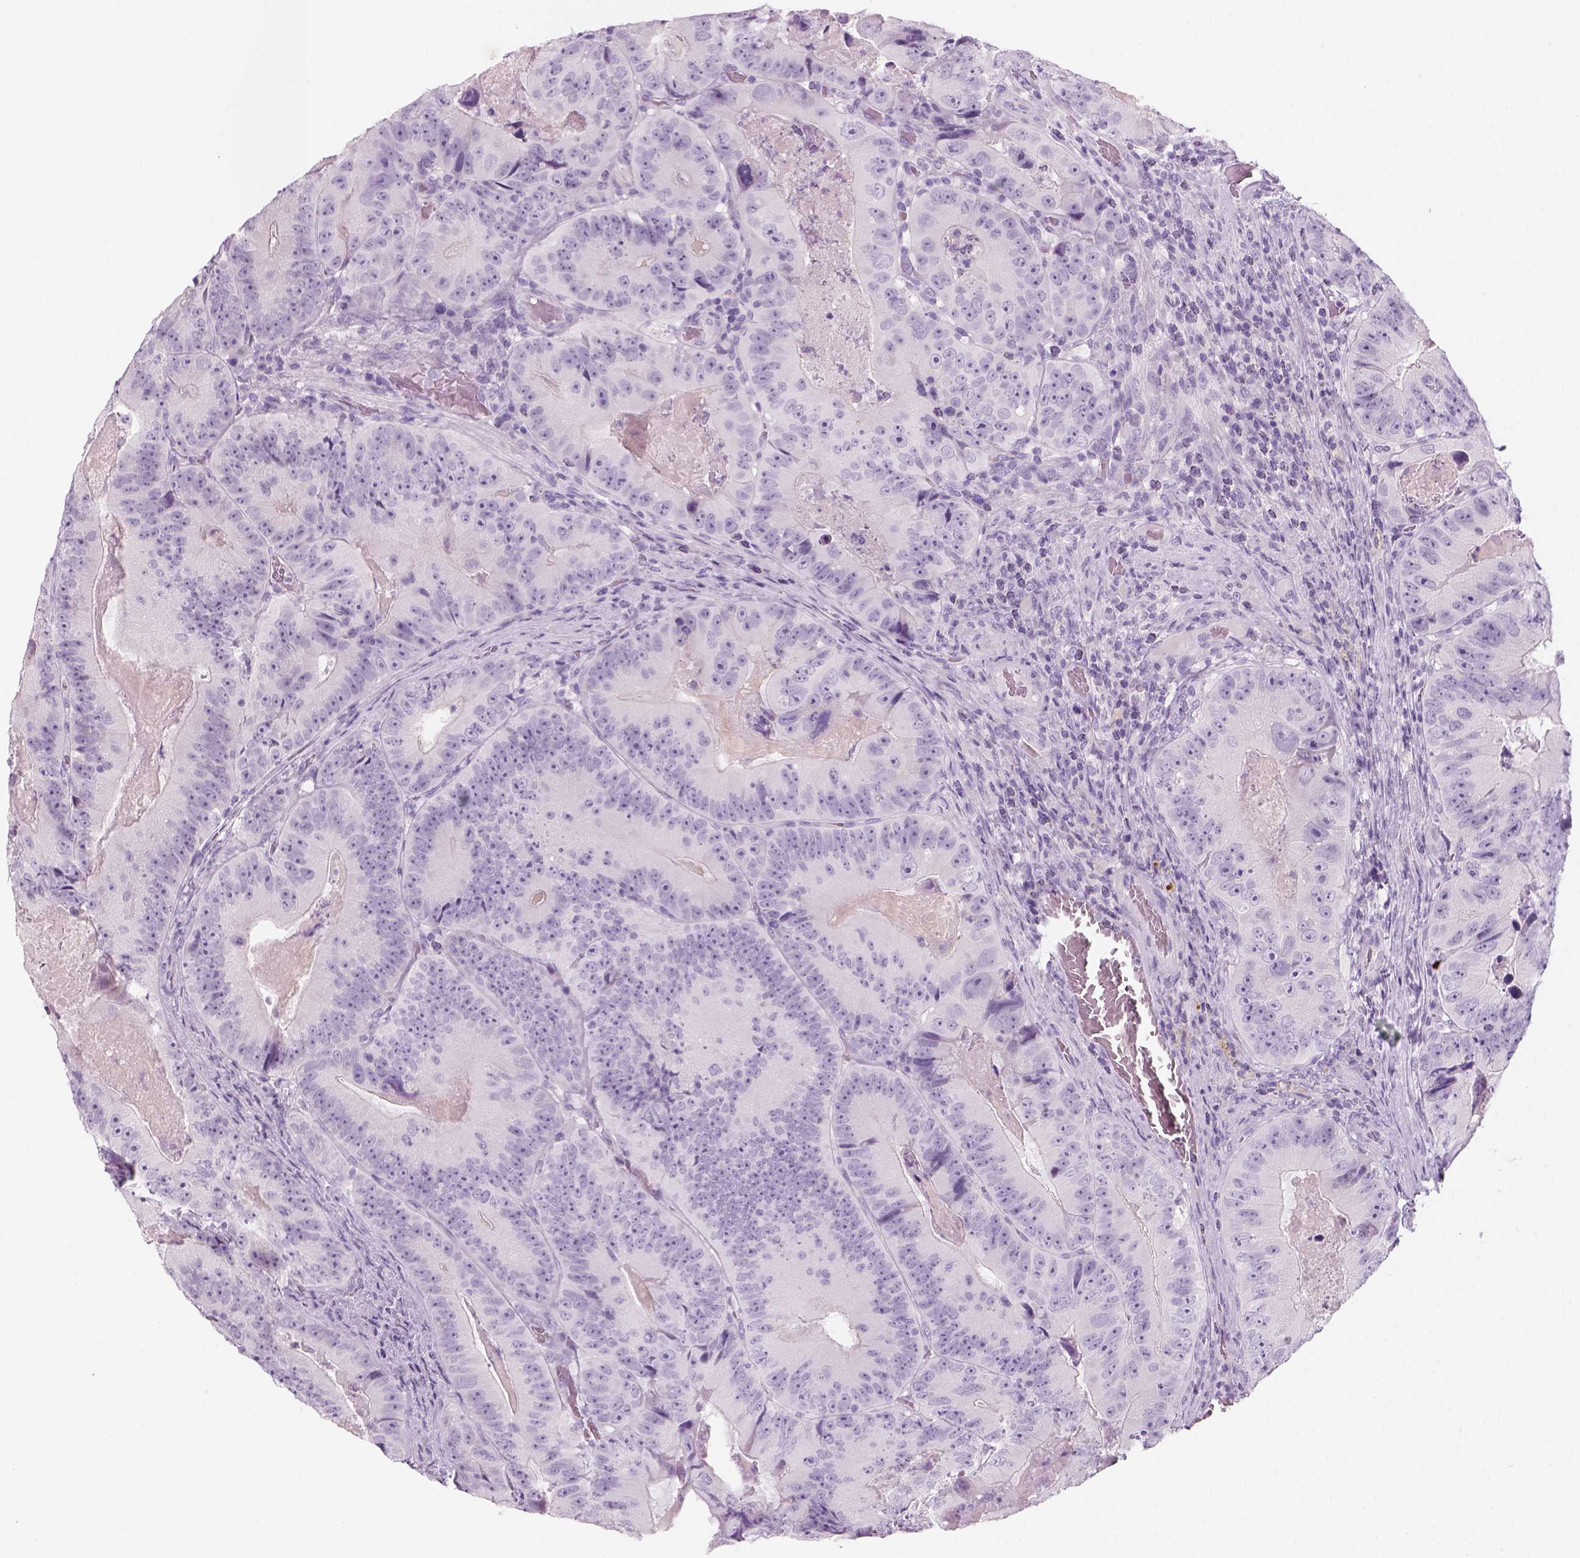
{"staining": {"intensity": "negative", "quantity": "none", "location": "none"}, "tissue": "colorectal cancer", "cell_type": "Tumor cells", "image_type": "cancer", "snomed": [{"axis": "morphology", "description": "Adenocarcinoma, NOS"}, {"axis": "topography", "description": "Colon"}], "caption": "High magnification brightfield microscopy of adenocarcinoma (colorectal) stained with DAB (3,3'-diaminobenzidine) (brown) and counterstained with hematoxylin (blue): tumor cells show no significant staining.", "gene": "KRTAP11-1", "patient": {"sex": "female", "age": 86}}